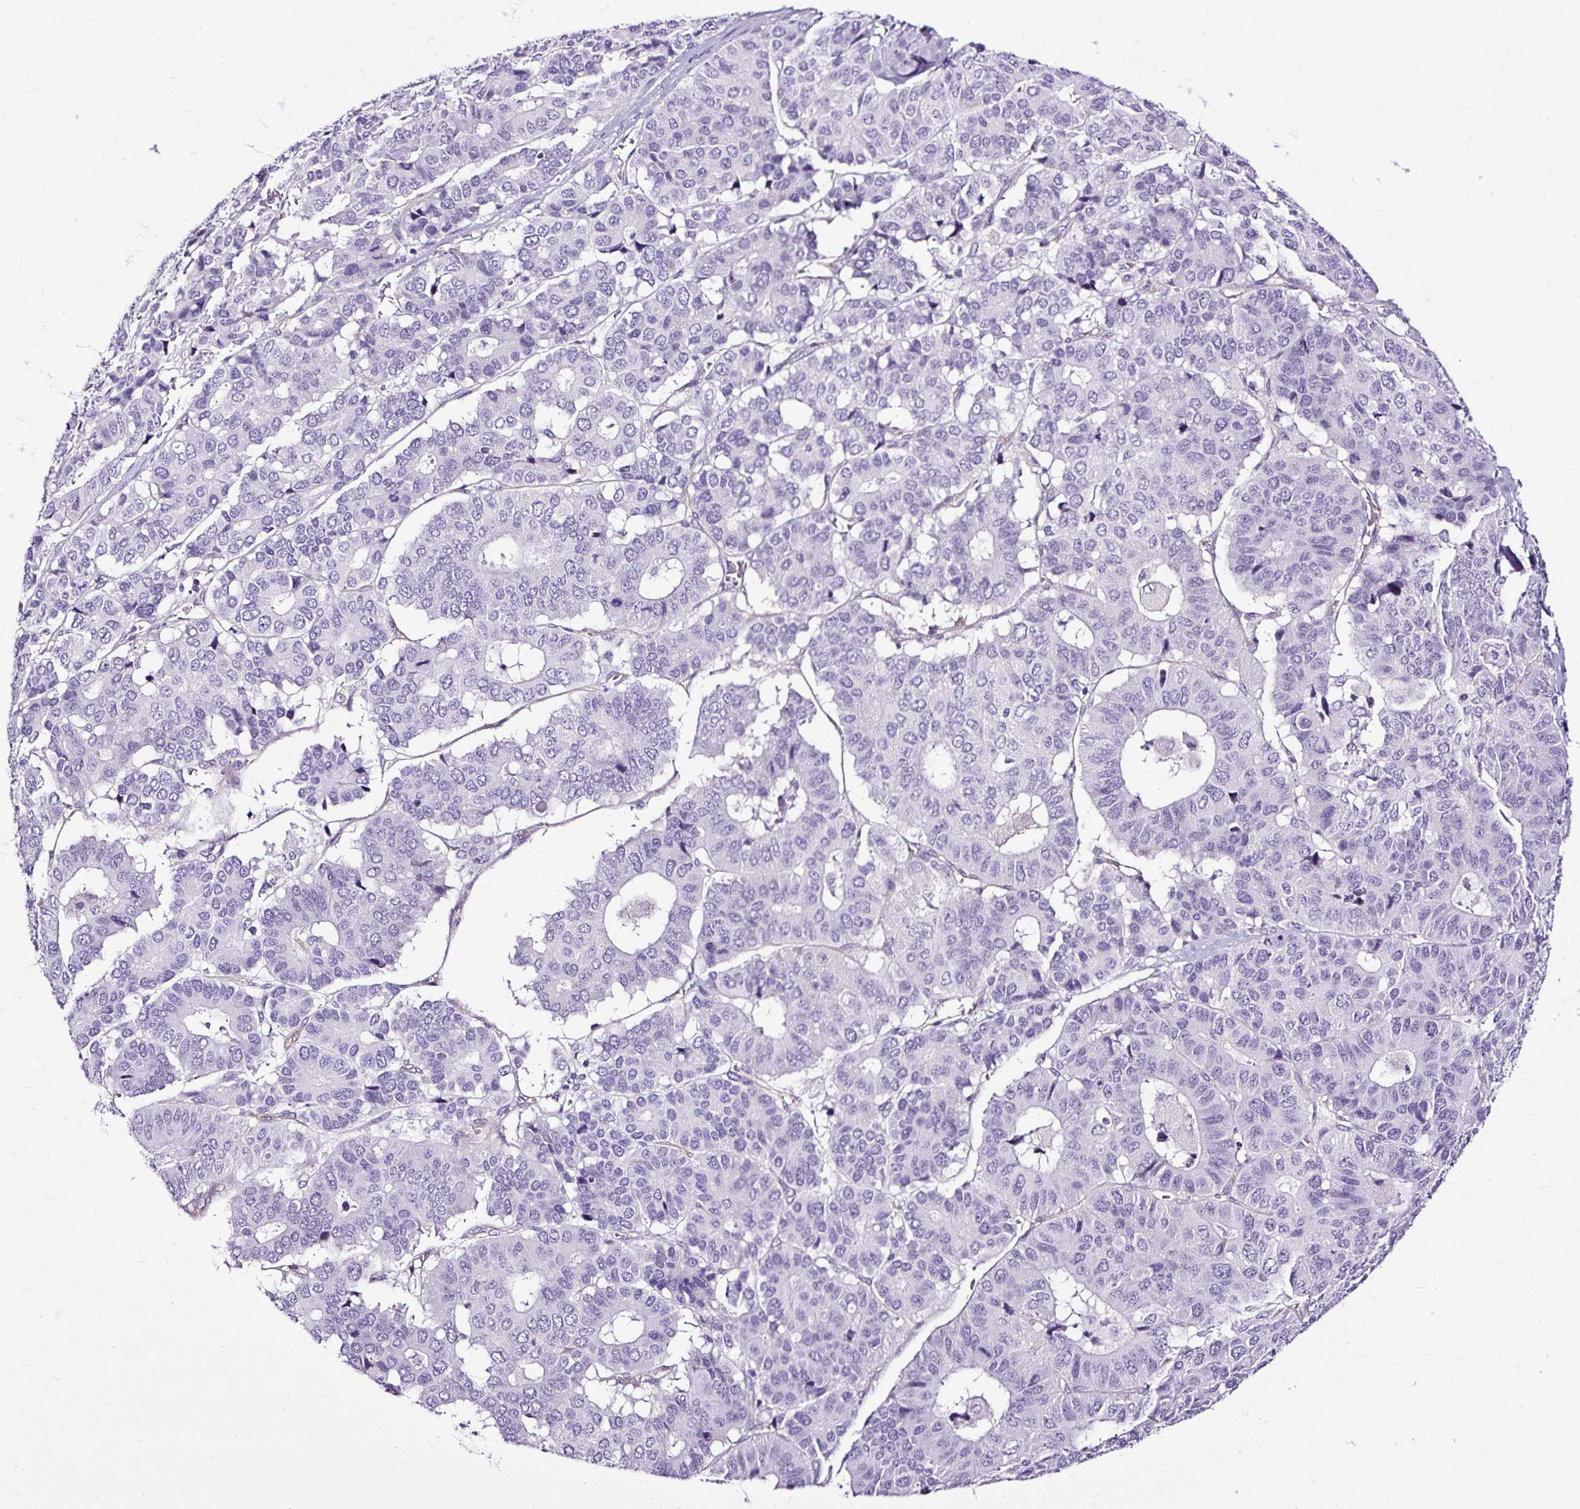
{"staining": {"intensity": "negative", "quantity": "none", "location": "none"}, "tissue": "pancreatic cancer", "cell_type": "Tumor cells", "image_type": "cancer", "snomed": [{"axis": "morphology", "description": "Adenocarcinoma, NOS"}, {"axis": "topography", "description": "Pancreas"}], "caption": "Tumor cells show no significant protein positivity in adenocarcinoma (pancreatic). (Brightfield microscopy of DAB IHC at high magnification).", "gene": "SLC7A8", "patient": {"sex": "male", "age": 50}}